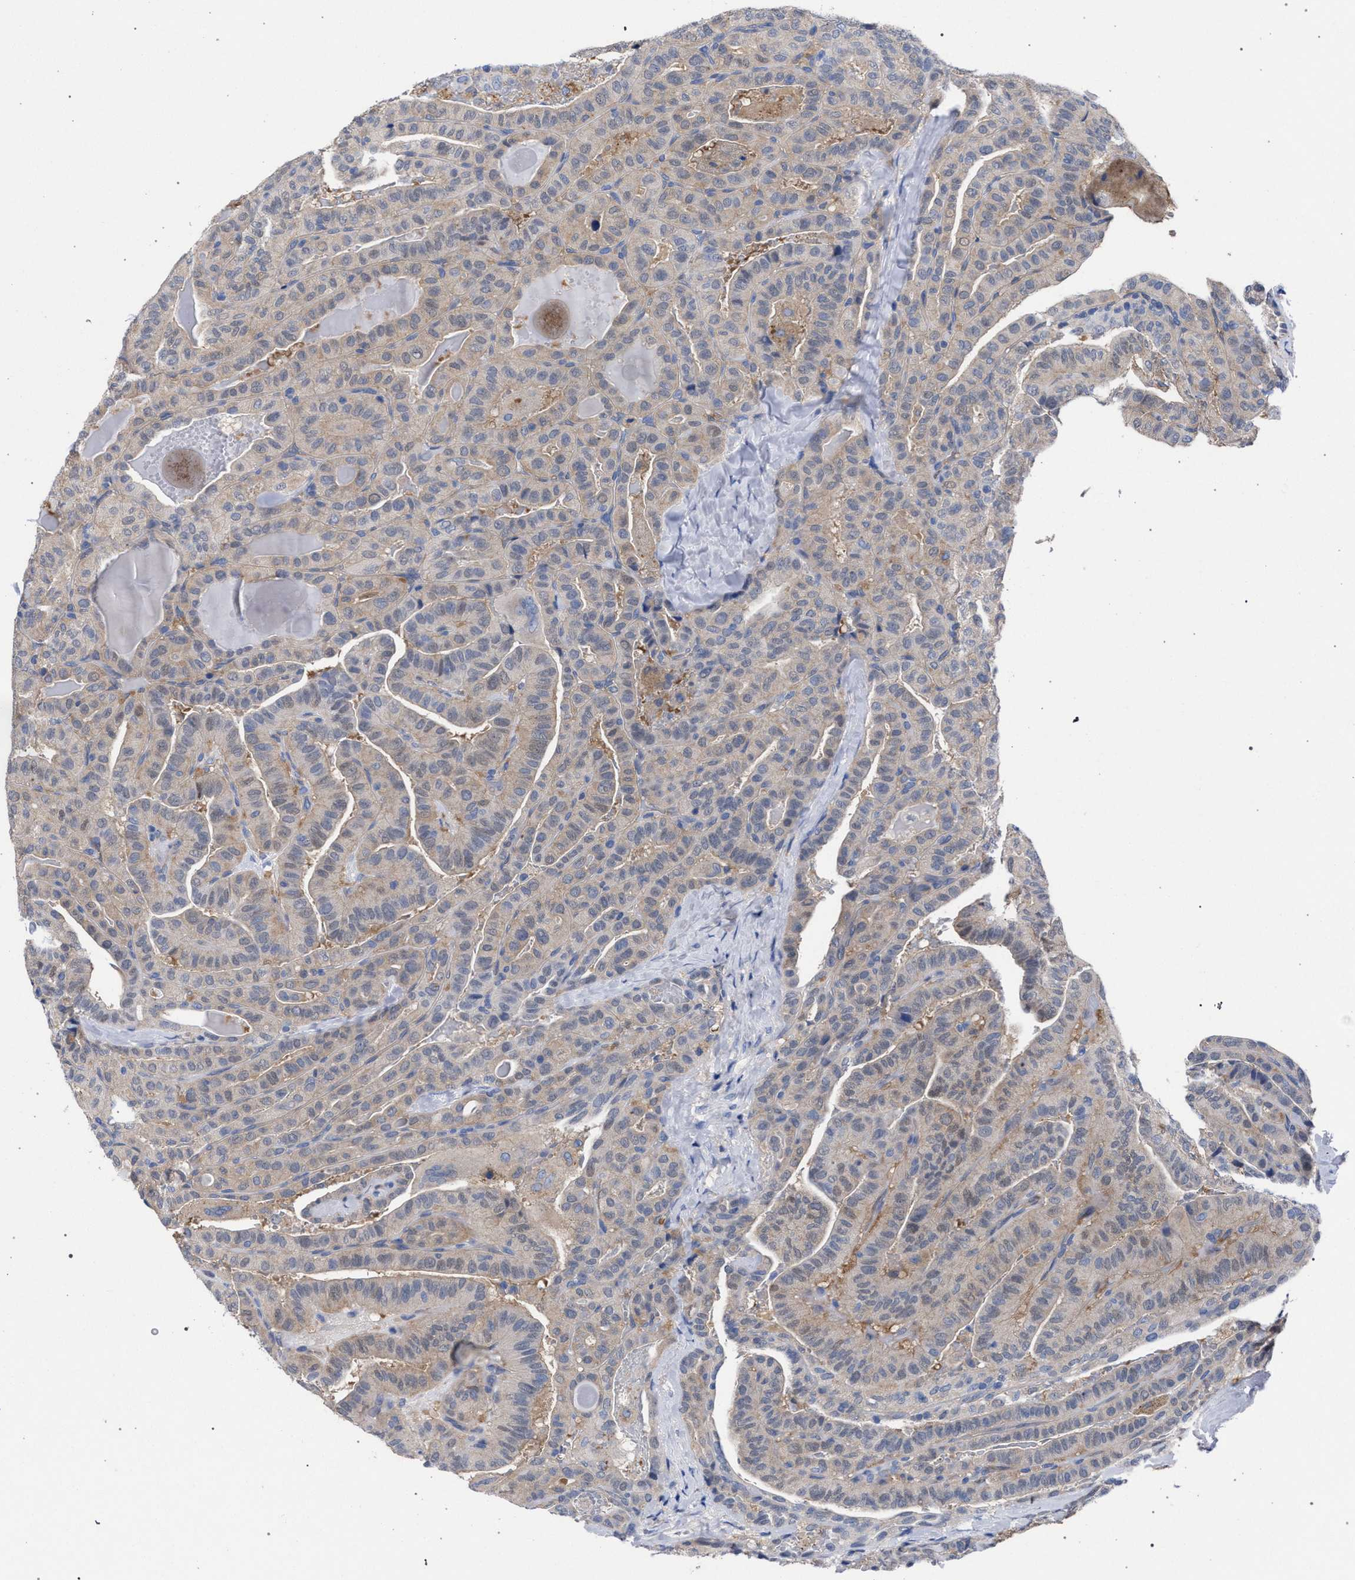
{"staining": {"intensity": "weak", "quantity": "25%-75%", "location": "cytoplasmic/membranous"}, "tissue": "thyroid cancer", "cell_type": "Tumor cells", "image_type": "cancer", "snomed": [{"axis": "morphology", "description": "Papillary adenocarcinoma, NOS"}, {"axis": "topography", "description": "Thyroid gland"}], "caption": "This image exhibits immunohistochemistry (IHC) staining of human papillary adenocarcinoma (thyroid), with low weak cytoplasmic/membranous staining in approximately 25%-75% of tumor cells.", "gene": "GMPR", "patient": {"sex": "male", "age": 77}}